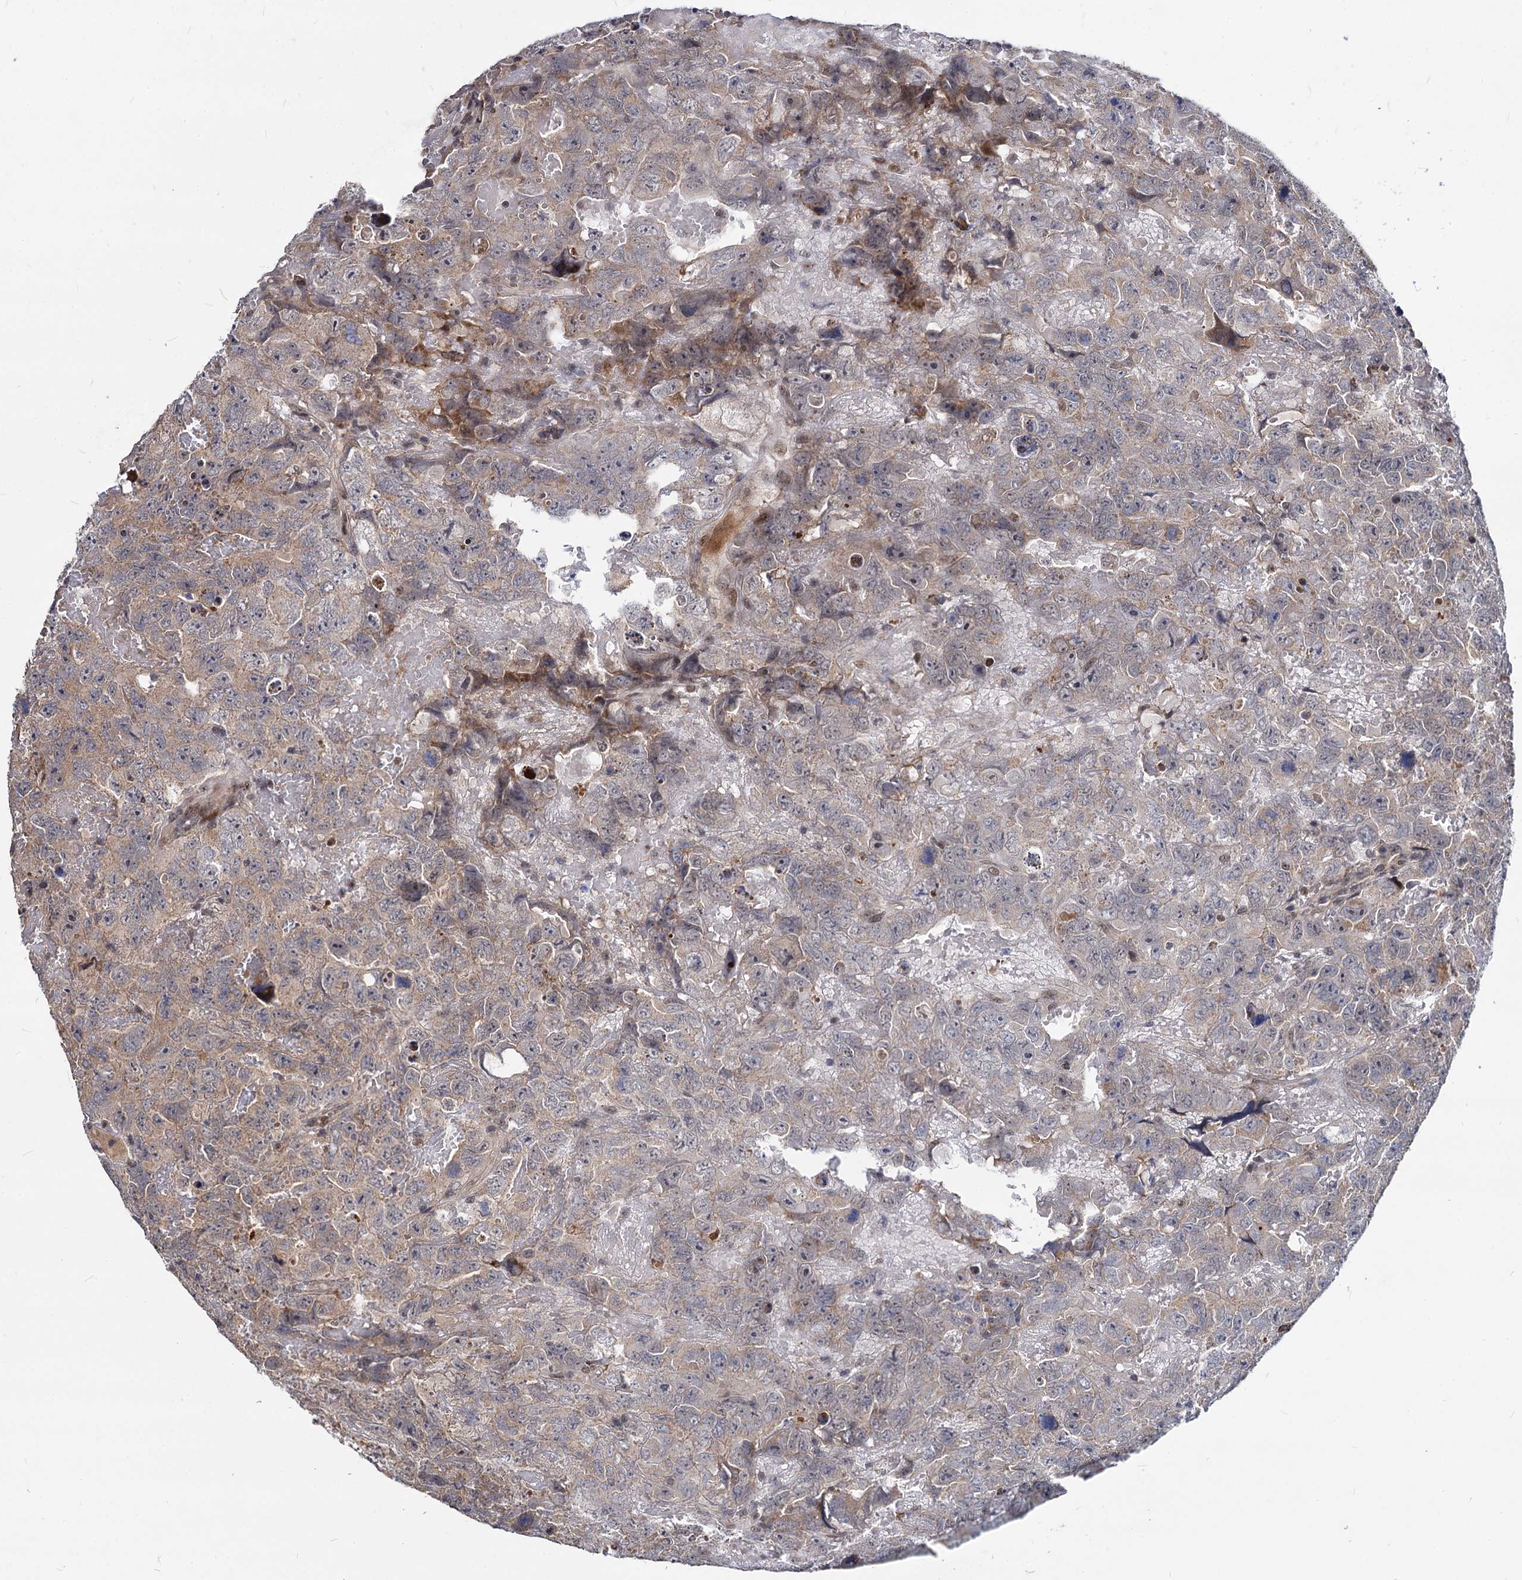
{"staining": {"intensity": "weak", "quantity": "25%-75%", "location": "cytoplasmic/membranous"}, "tissue": "testis cancer", "cell_type": "Tumor cells", "image_type": "cancer", "snomed": [{"axis": "morphology", "description": "Carcinoma, Embryonal, NOS"}, {"axis": "topography", "description": "Testis"}], "caption": "Testis cancer (embryonal carcinoma) was stained to show a protein in brown. There is low levels of weak cytoplasmic/membranous positivity in about 25%-75% of tumor cells. (DAB IHC with brightfield microscopy, high magnification).", "gene": "MAML2", "patient": {"sex": "male", "age": 45}}